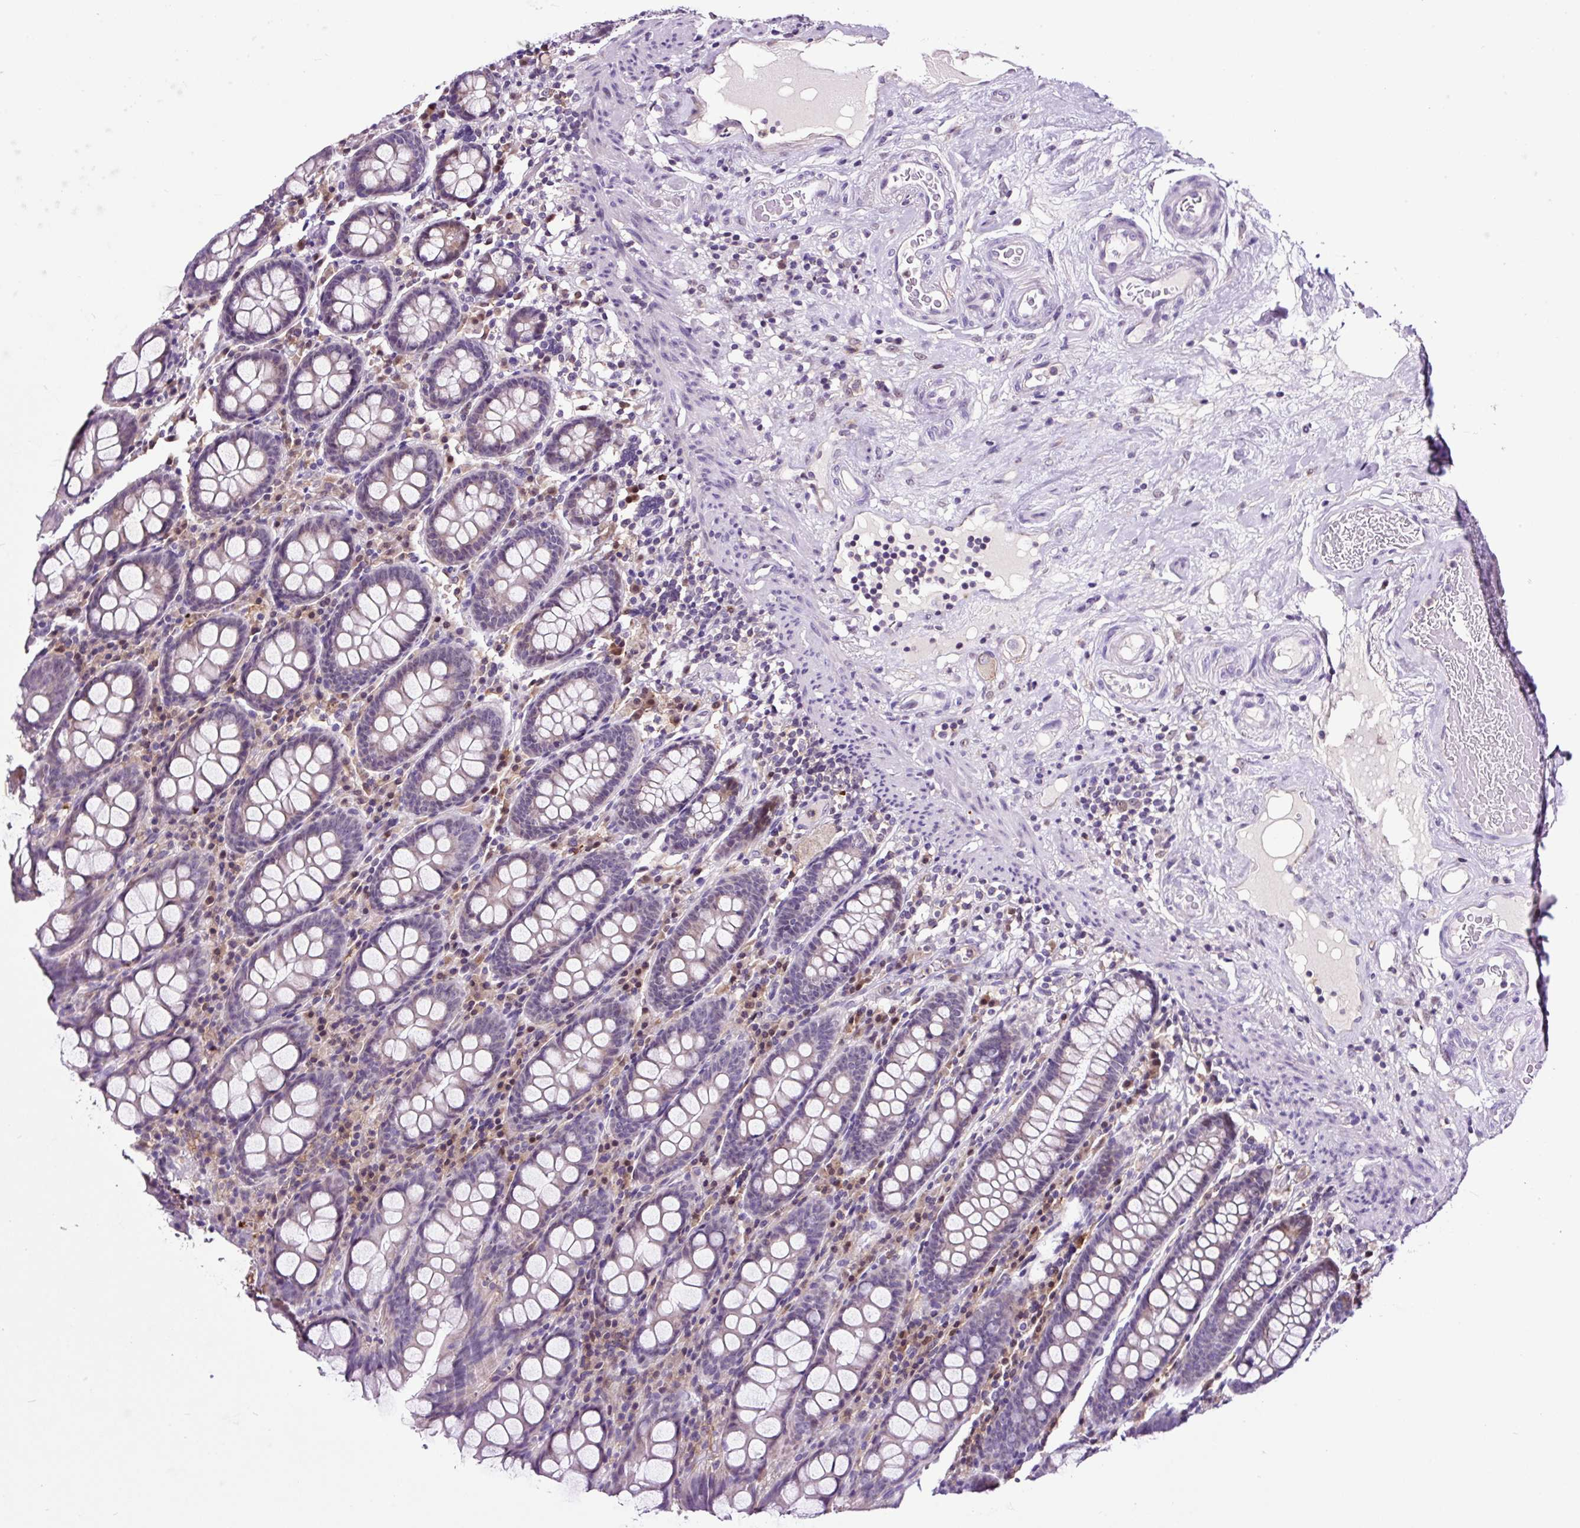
{"staining": {"intensity": "negative", "quantity": "none", "location": "none"}, "tissue": "colon", "cell_type": "Endothelial cells", "image_type": "normal", "snomed": [{"axis": "morphology", "description": "Normal tissue, NOS"}, {"axis": "topography", "description": "Colon"}], "caption": "This image is of normal colon stained with immunohistochemistry to label a protein in brown with the nuclei are counter-stained blue. There is no staining in endothelial cells.", "gene": "TAFA3", "patient": {"sex": "female", "age": 79}}